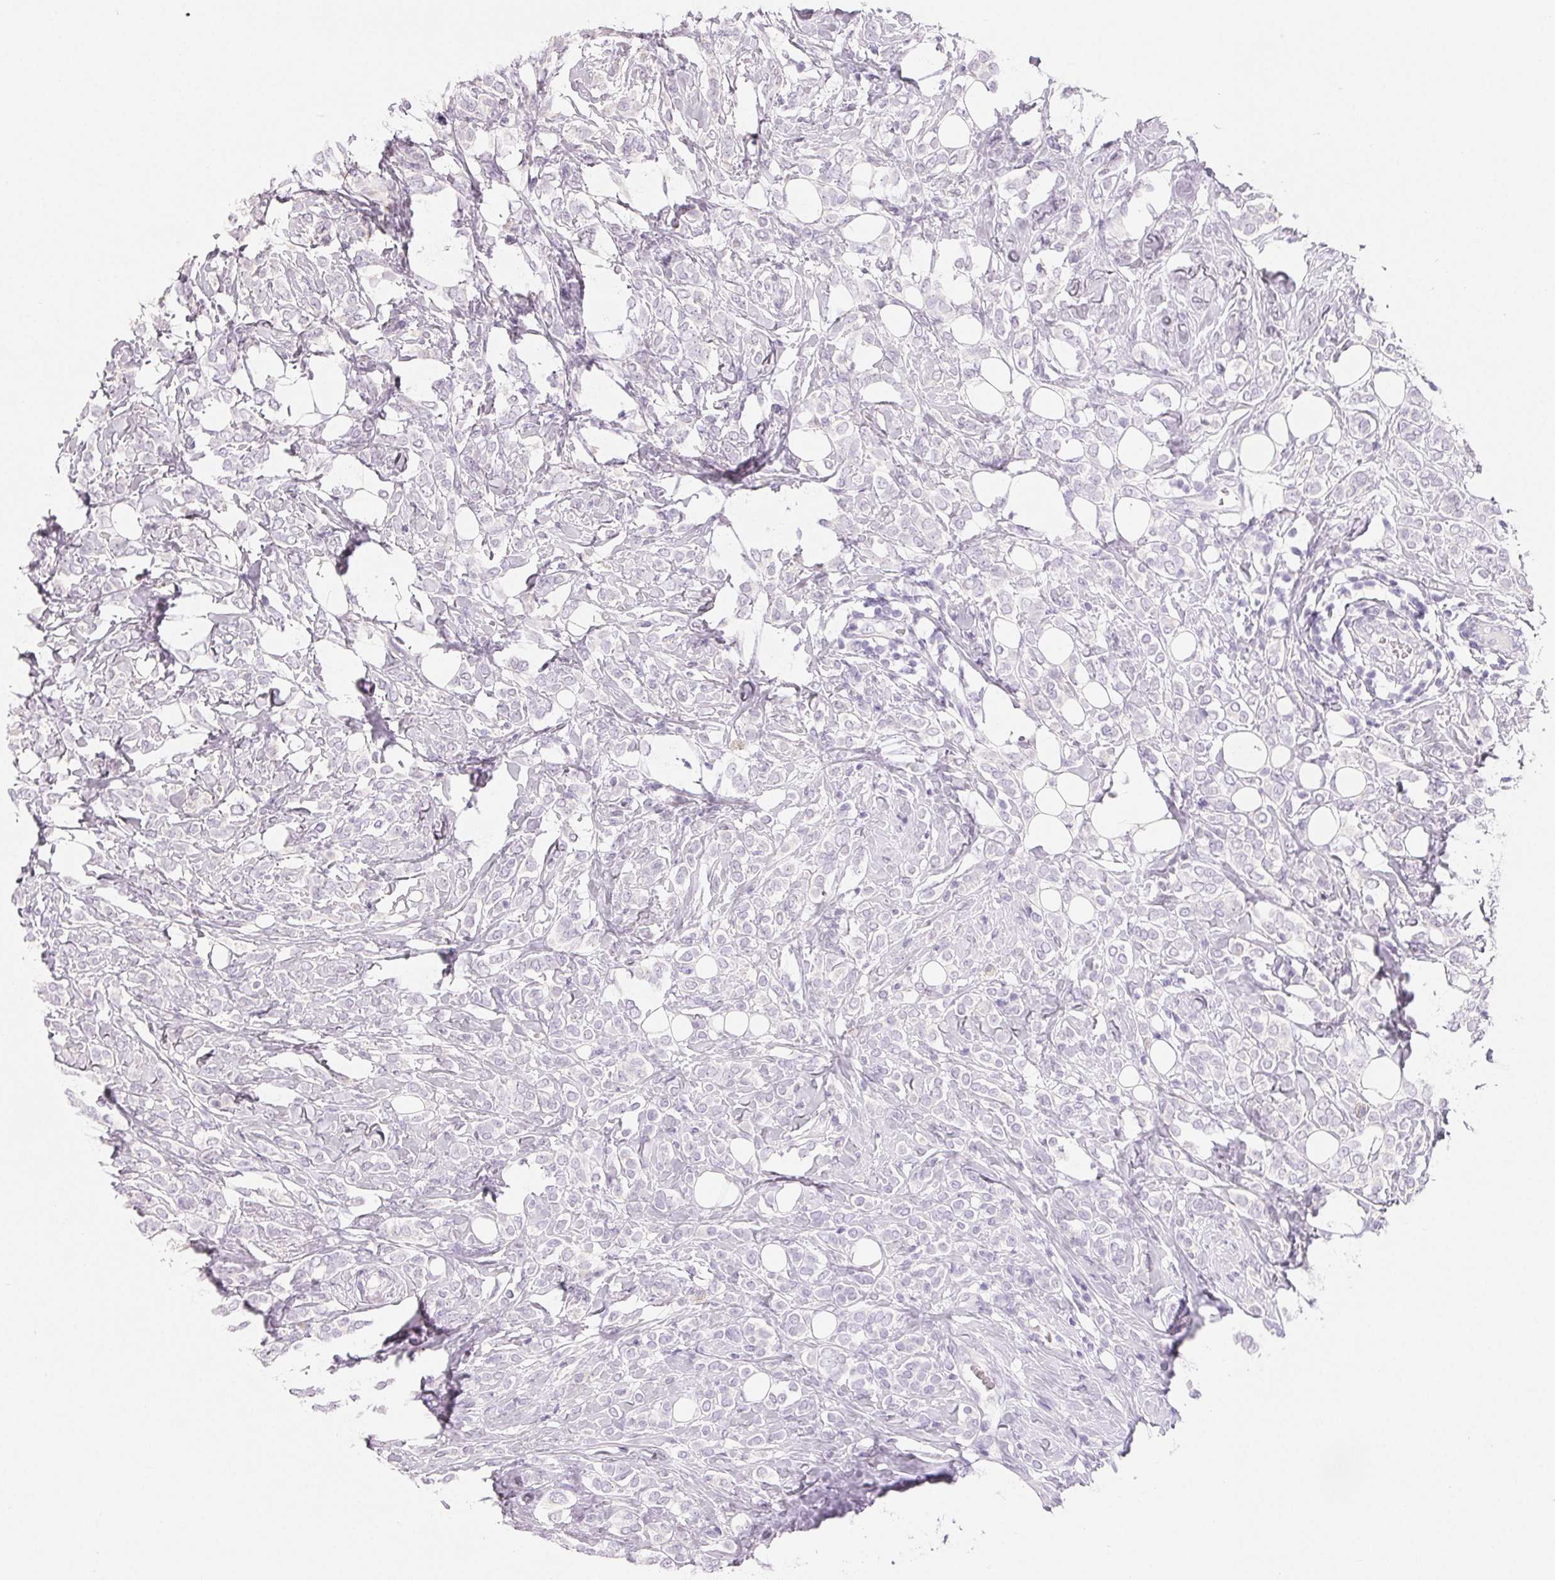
{"staining": {"intensity": "negative", "quantity": "none", "location": "none"}, "tissue": "breast cancer", "cell_type": "Tumor cells", "image_type": "cancer", "snomed": [{"axis": "morphology", "description": "Lobular carcinoma"}, {"axis": "topography", "description": "Breast"}], "caption": "Breast cancer was stained to show a protein in brown. There is no significant expression in tumor cells. The staining was performed using DAB to visualize the protein expression in brown, while the nuclei were stained in blue with hematoxylin (Magnification: 20x).", "gene": "SPACA5B", "patient": {"sex": "female", "age": 49}}